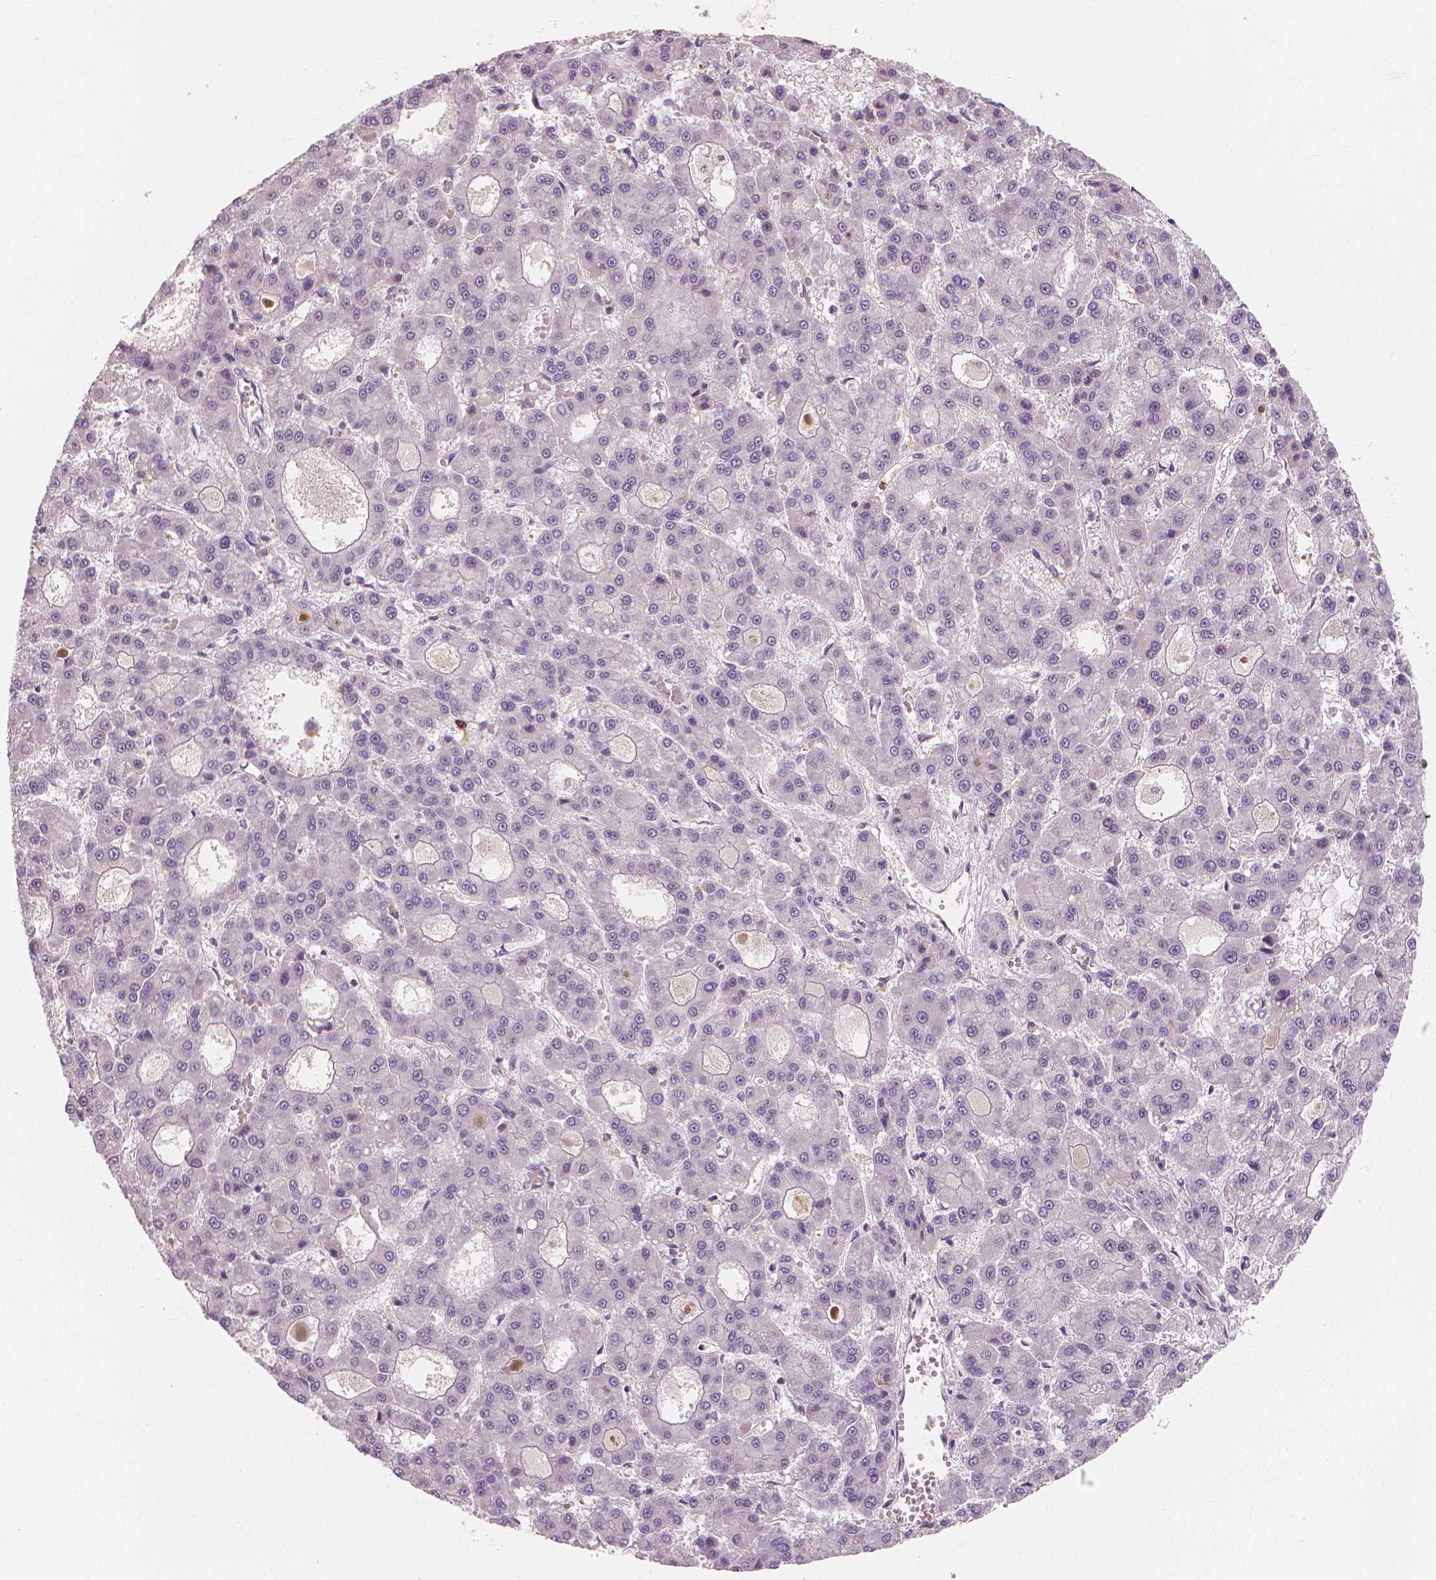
{"staining": {"intensity": "negative", "quantity": "none", "location": "none"}, "tissue": "liver cancer", "cell_type": "Tumor cells", "image_type": "cancer", "snomed": [{"axis": "morphology", "description": "Carcinoma, Hepatocellular, NOS"}, {"axis": "topography", "description": "Liver"}], "caption": "An image of human liver cancer (hepatocellular carcinoma) is negative for staining in tumor cells. (Stains: DAB (3,3'-diaminobenzidine) immunohistochemistry with hematoxylin counter stain, Microscopy: brightfield microscopy at high magnification).", "gene": "RNASE7", "patient": {"sex": "male", "age": 70}}